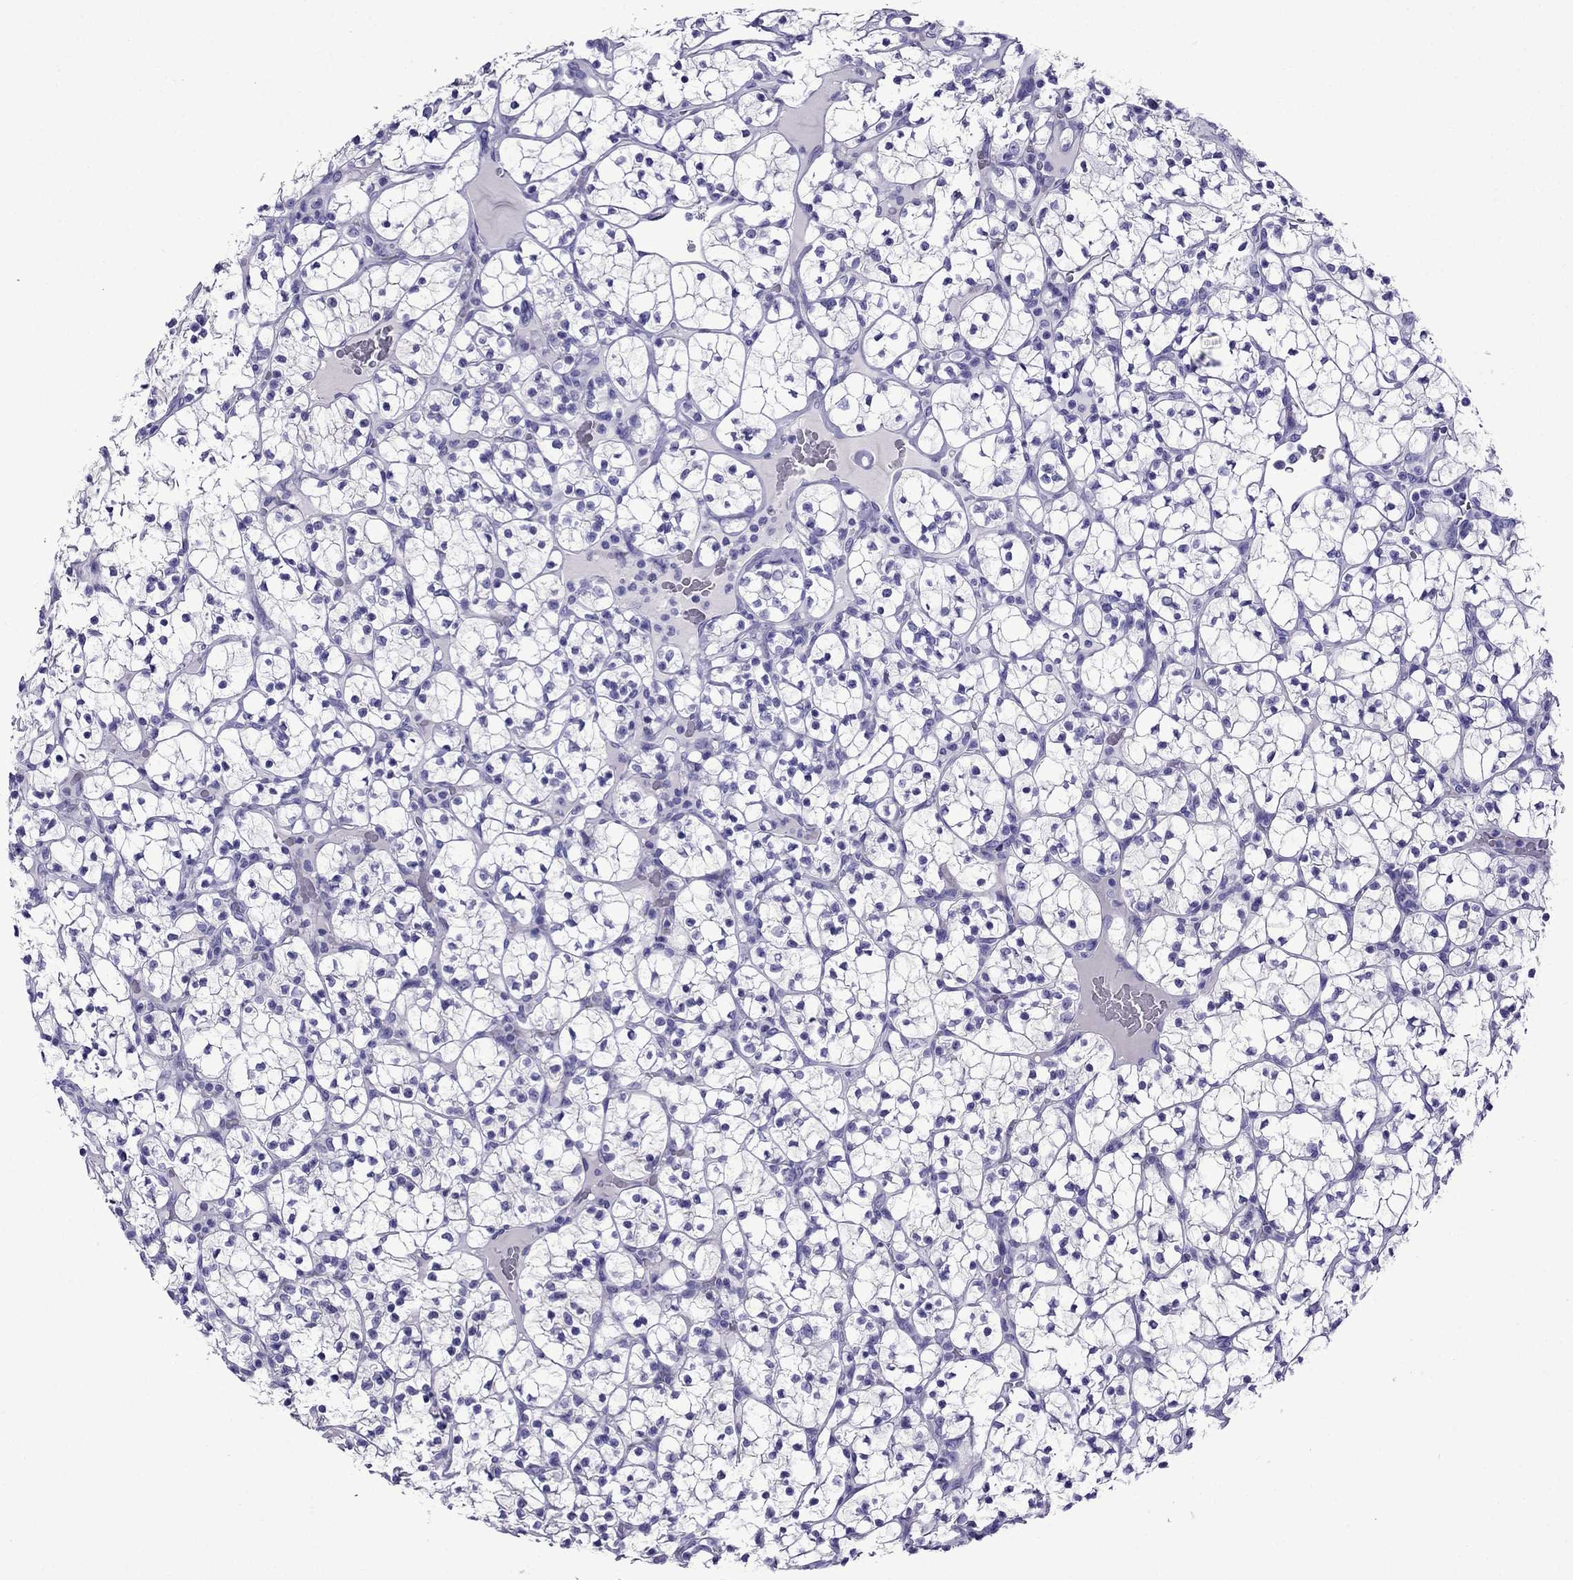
{"staining": {"intensity": "negative", "quantity": "none", "location": "none"}, "tissue": "renal cancer", "cell_type": "Tumor cells", "image_type": "cancer", "snomed": [{"axis": "morphology", "description": "Adenocarcinoma, NOS"}, {"axis": "topography", "description": "Kidney"}], "caption": "A high-resolution micrograph shows immunohistochemistry (IHC) staining of renal cancer (adenocarcinoma), which displays no significant positivity in tumor cells.", "gene": "CRYBA1", "patient": {"sex": "female", "age": 89}}